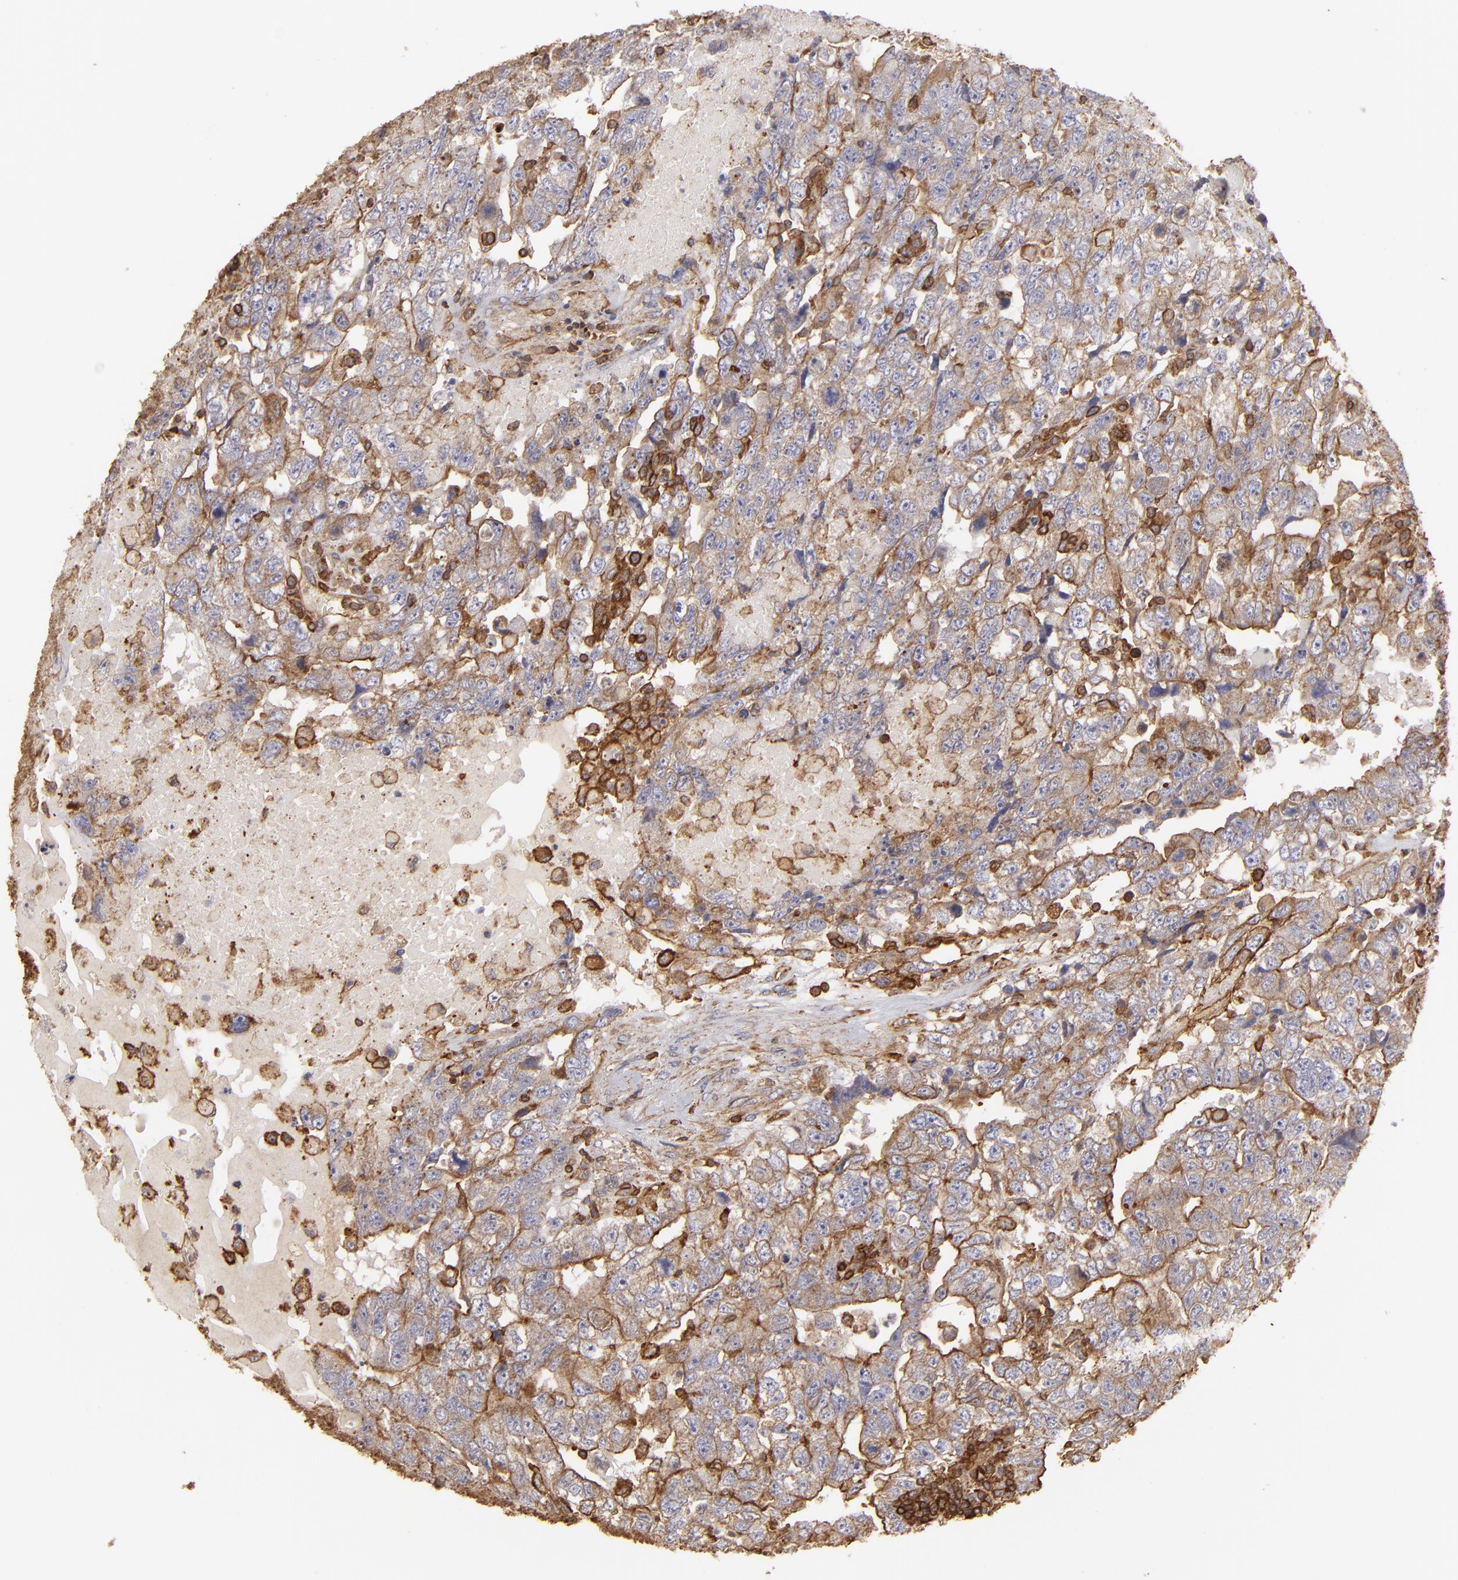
{"staining": {"intensity": "moderate", "quantity": ">75%", "location": "cytoplasmic/membranous"}, "tissue": "testis cancer", "cell_type": "Tumor cells", "image_type": "cancer", "snomed": [{"axis": "morphology", "description": "Carcinoma, Embryonal, NOS"}, {"axis": "topography", "description": "Testis"}], "caption": "This is a micrograph of IHC staining of testis cancer, which shows moderate staining in the cytoplasmic/membranous of tumor cells.", "gene": "ACTB", "patient": {"sex": "male", "age": 36}}